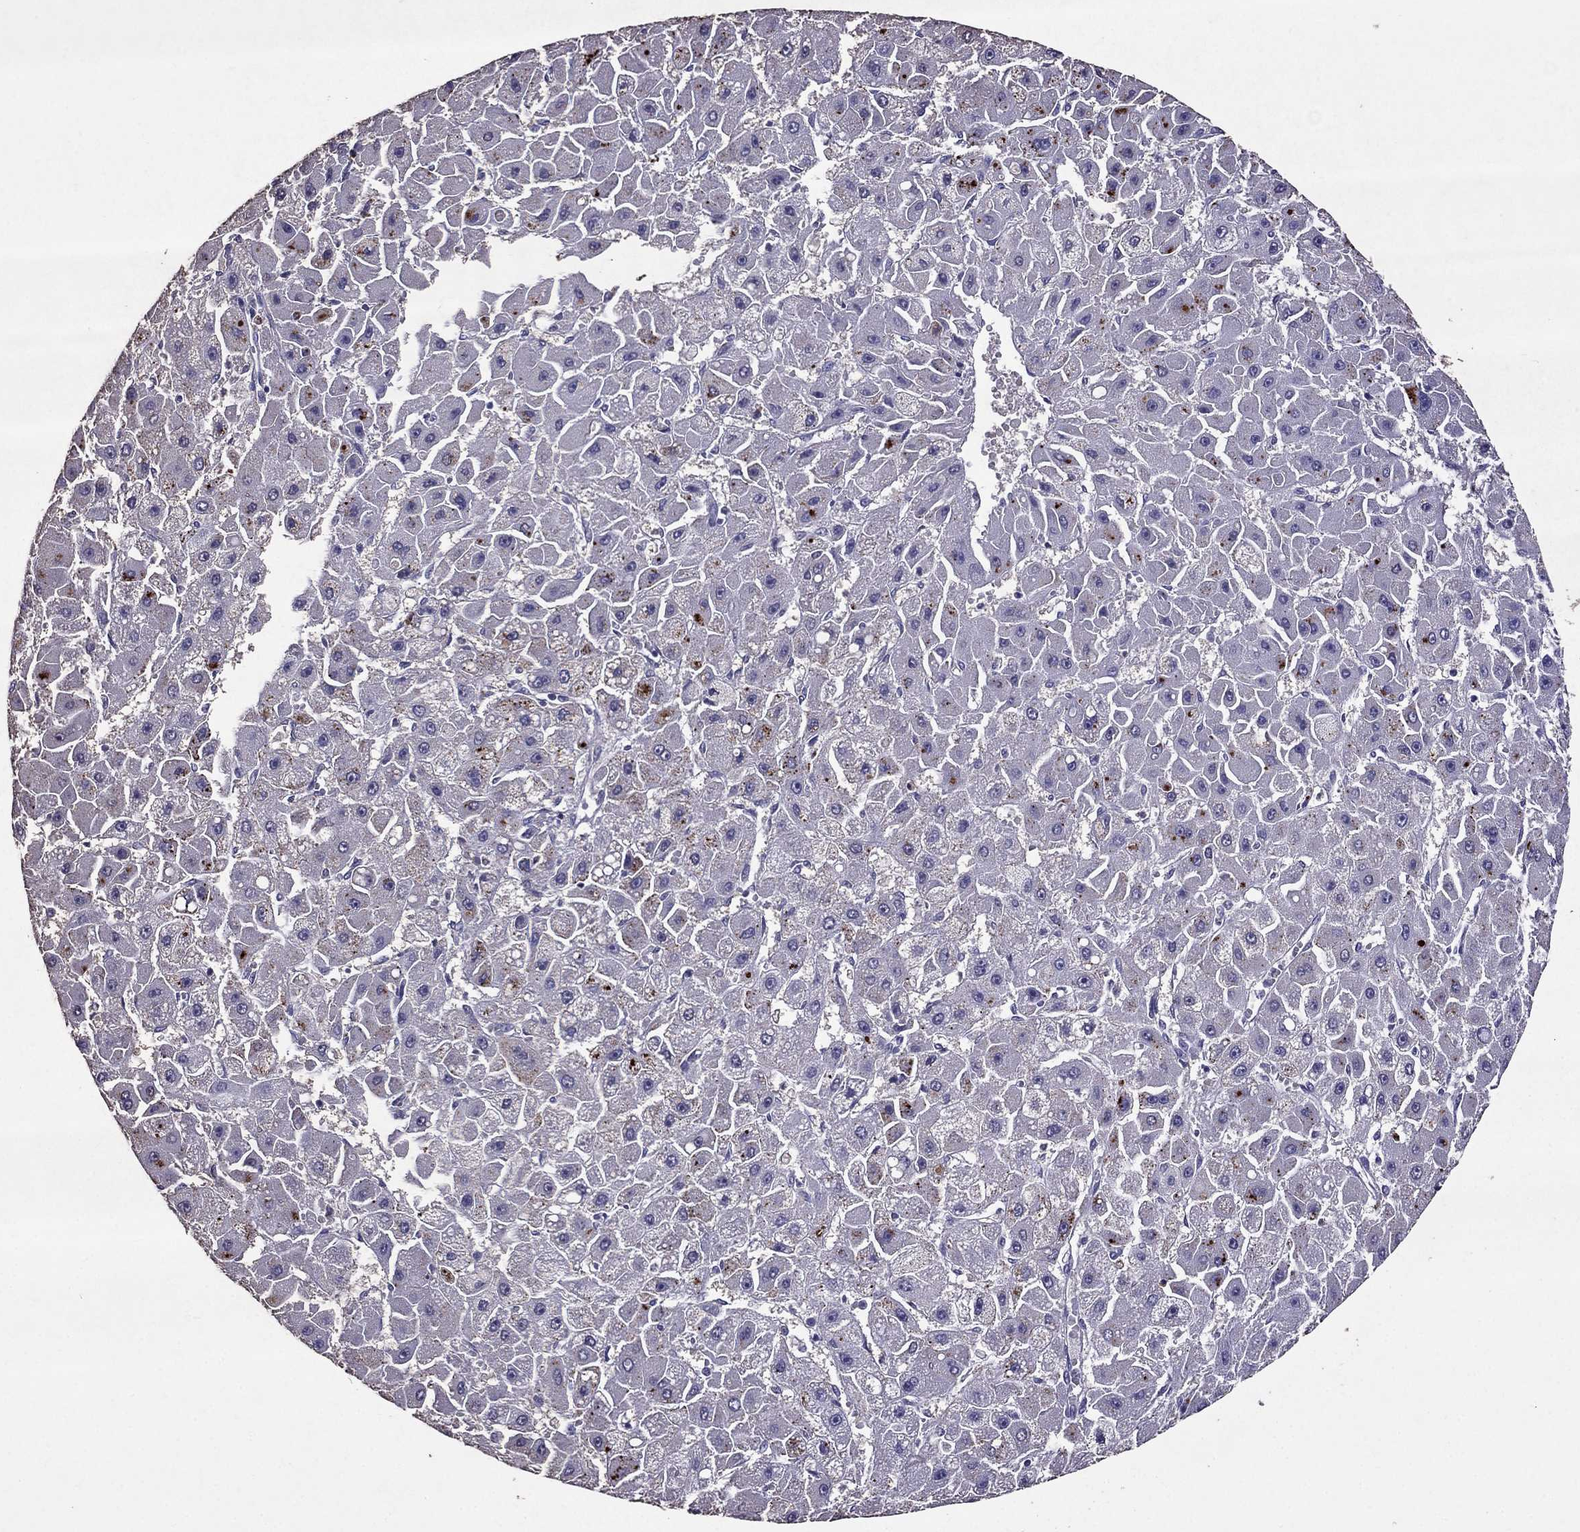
{"staining": {"intensity": "negative", "quantity": "none", "location": "none"}, "tissue": "liver cancer", "cell_type": "Tumor cells", "image_type": "cancer", "snomed": [{"axis": "morphology", "description": "Carcinoma, Hepatocellular, NOS"}, {"axis": "topography", "description": "Liver"}], "caption": "Immunohistochemistry (IHC) photomicrograph of neoplastic tissue: liver cancer stained with DAB reveals no significant protein positivity in tumor cells.", "gene": "NKX3-1", "patient": {"sex": "female", "age": 25}}